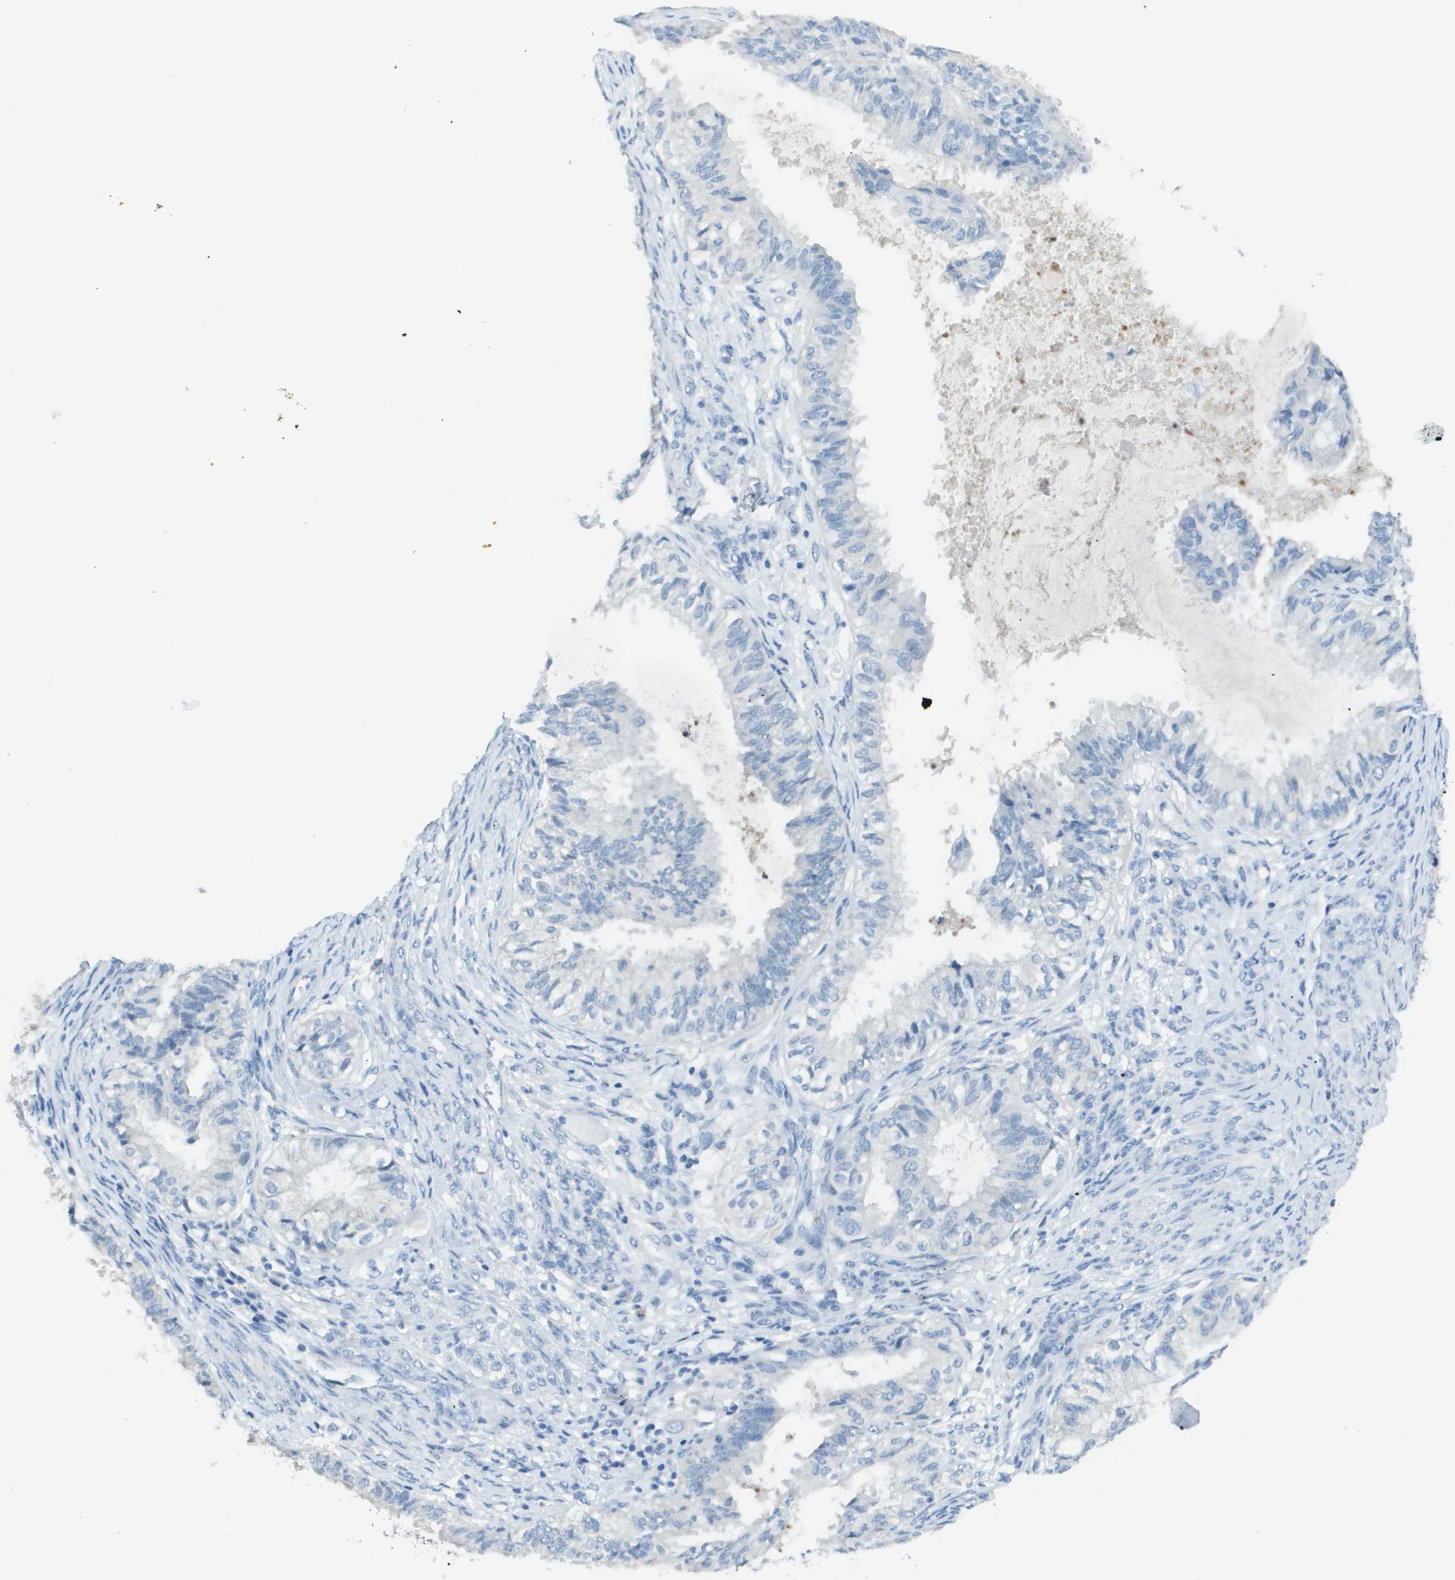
{"staining": {"intensity": "negative", "quantity": "none", "location": "none"}, "tissue": "cervical cancer", "cell_type": "Tumor cells", "image_type": "cancer", "snomed": [{"axis": "morphology", "description": "Normal tissue, NOS"}, {"axis": "morphology", "description": "Adenocarcinoma, NOS"}, {"axis": "topography", "description": "Cervix"}, {"axis": "topography", "description": "Endometrium"}], "caption": "Immunohistochemical staining of cervical cancer shows no significant positivity in tumor cells.", "gene": "PTGDR2", "patient": {"sex": "female", "age": 86}}